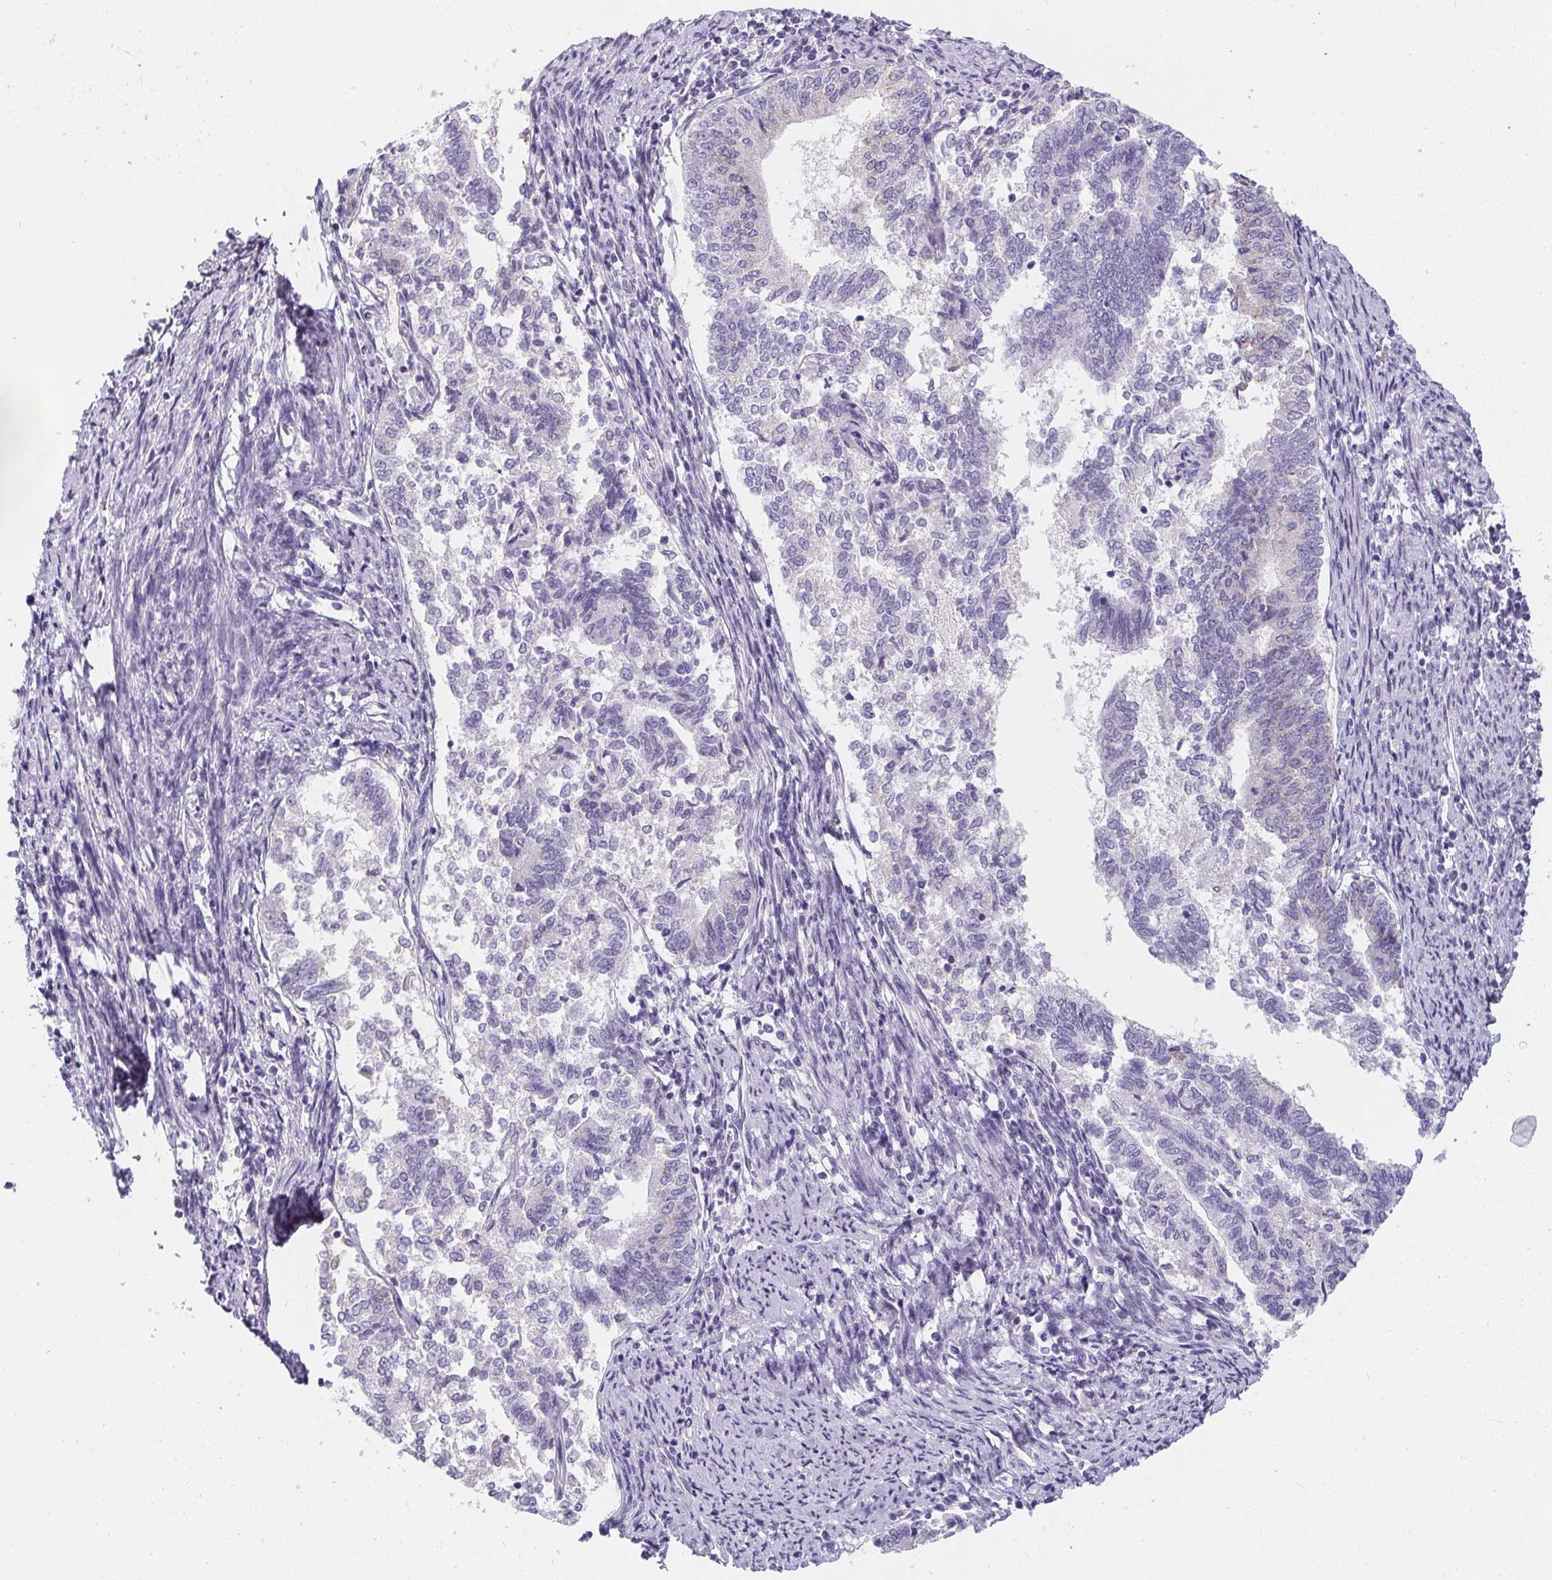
{"staining": {"intensity": "negative", "quantity": "none", "location": "none"}, "tissue": "endometrial cancer", "cell_type": "Tumor cells", "image_type": "cancer", "snomed": [{"axis": "morphology", "description": "Adenocarcinoma, NOS"}, {"axis": "topography", "description": "Endometrium"}], "caption": "Protein analysis of endometrial adenocarcinoma reveals no significant positivity in tumor cells.", "gene": "MAP1A", "patient": {"sex": "female", "age": 65}}